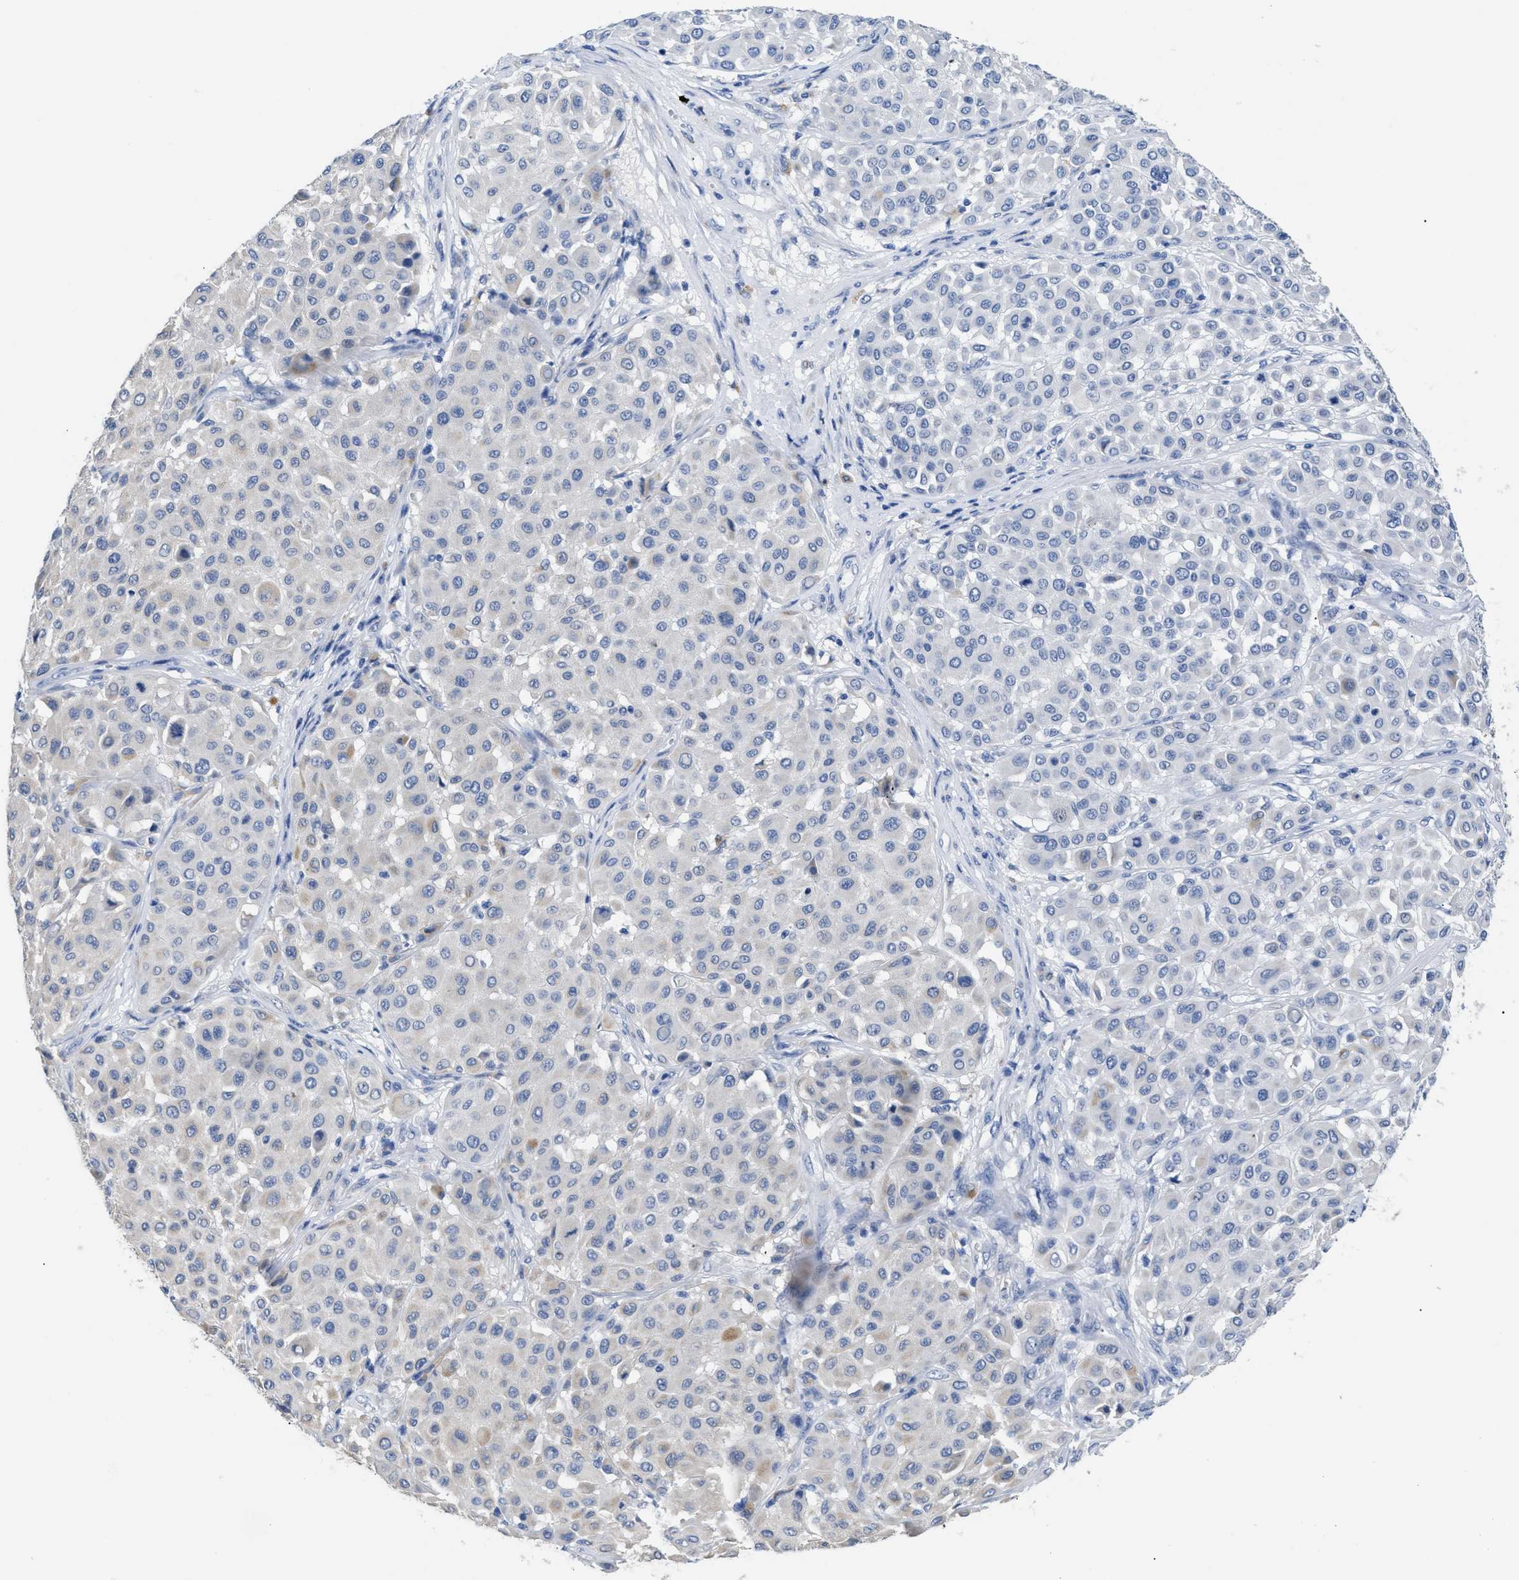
{"staining": {"intensity": "negative", "quantity": "none", "location": "none"}, "tissue": "melanoma", "cell_type": "Tumor cells", "image_type": "cancer", "snomed": [{"axis": "morphology", "description": "Malignant melanoma, Metastatic site"}, {"axis": "topography", "description": "Soft tissue"}], "caption": "Malignant melanoma (metastatic site) was stained to show a protein in brown. There is no significant positivity in tumor cells.", "gene": "APOBEC2", "patient": {"sex": "male", "age": 41}}